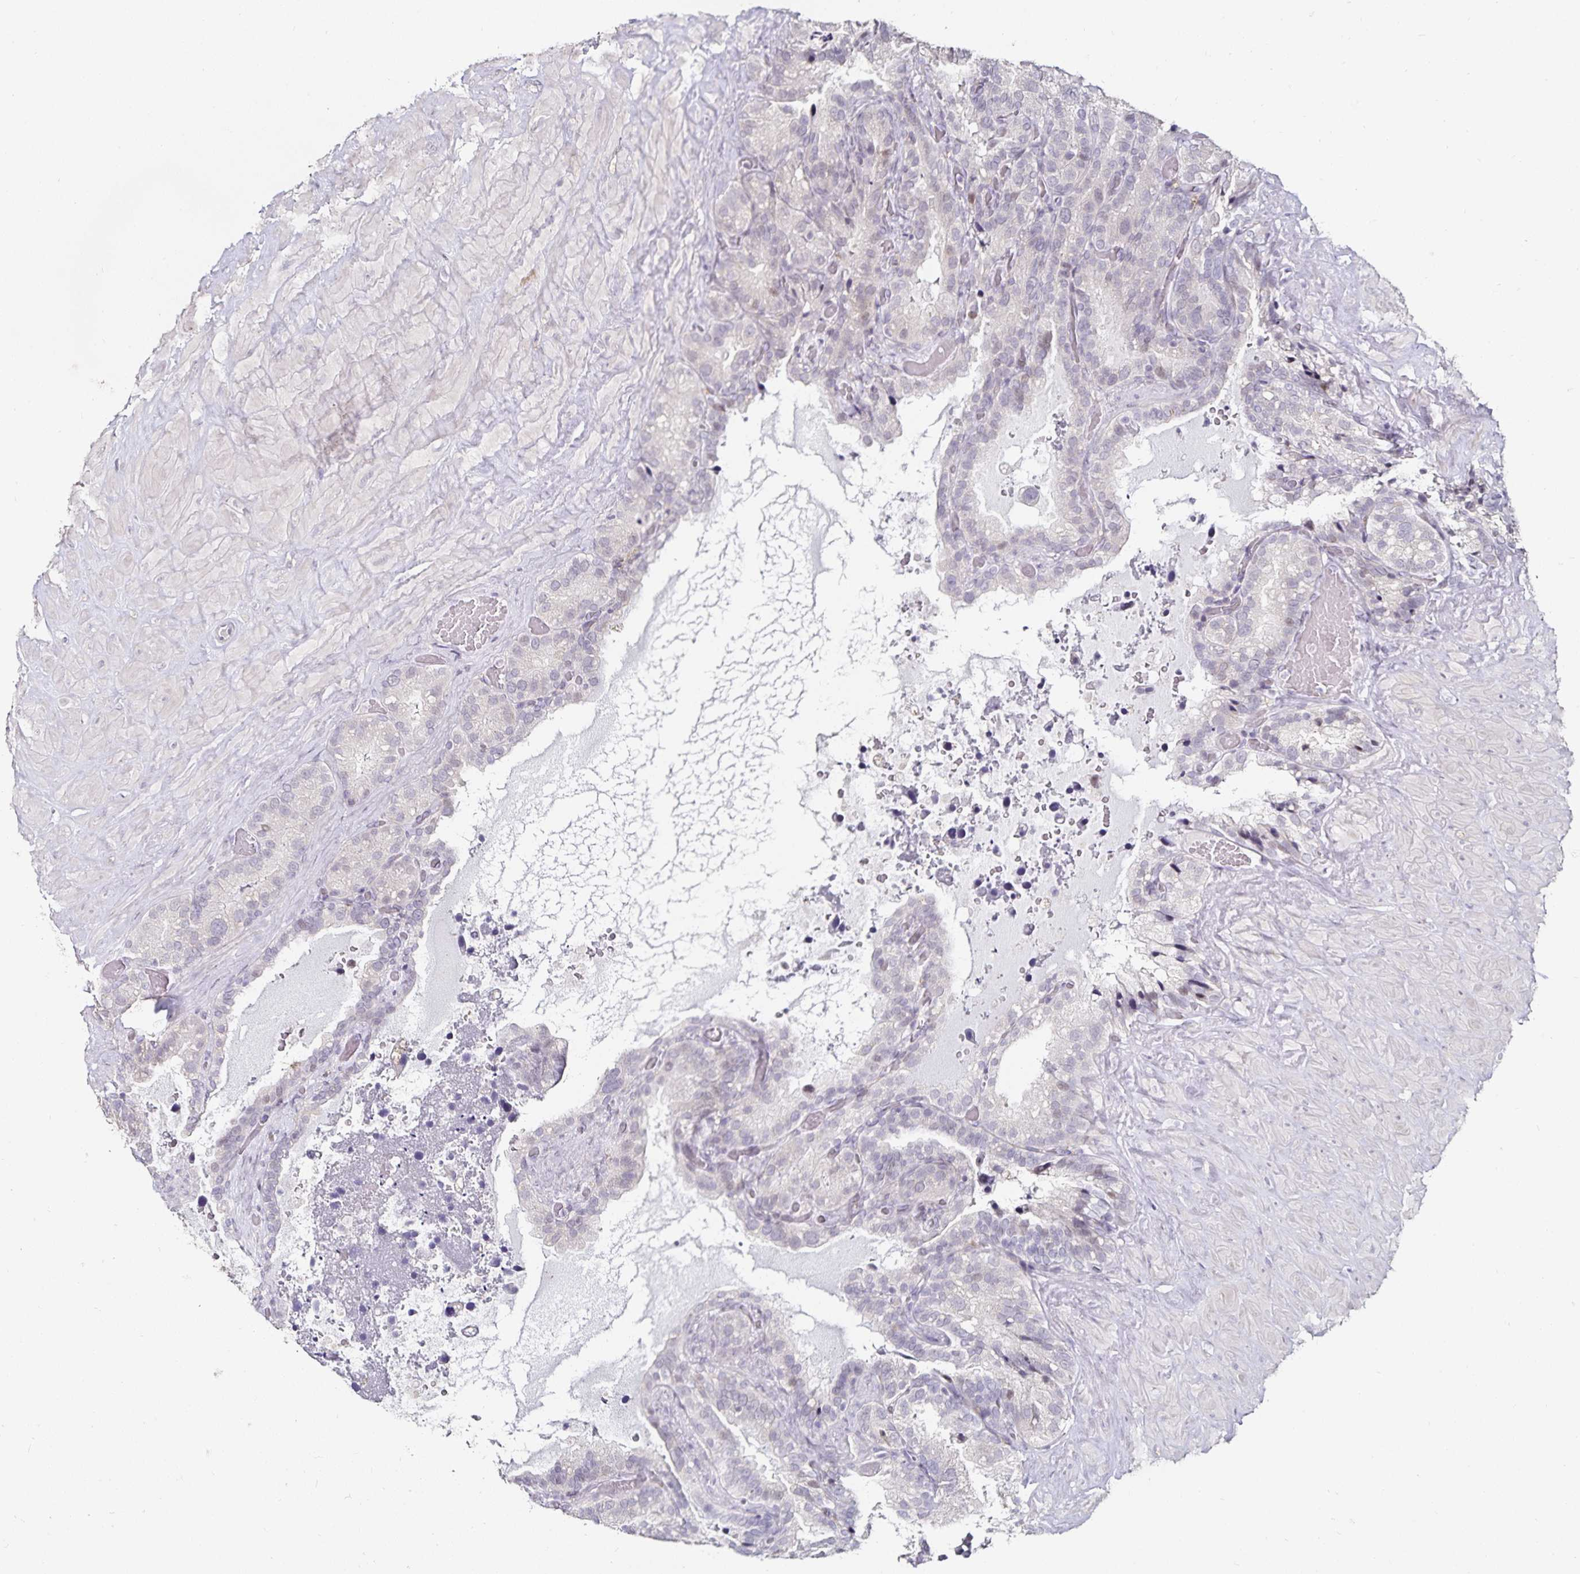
{"staining": {"intensity": "negative", "quantity": "none", "location": "none"}, "tissue": "seminal vesicle", "cell_type": "Glandular cells", "image_type": "normal", "snomed": [{"axis": "morphology", "description": "Normal tissue, NOS"}, {"axis": "topography", "description": "Seminal veicle"}], "caption": "This is an IHC micrograph of normal seminal vesicle. There is no expression in glandular cells.", "gene": "ANLN", "patient": {"sex": "male", "age": 60}}